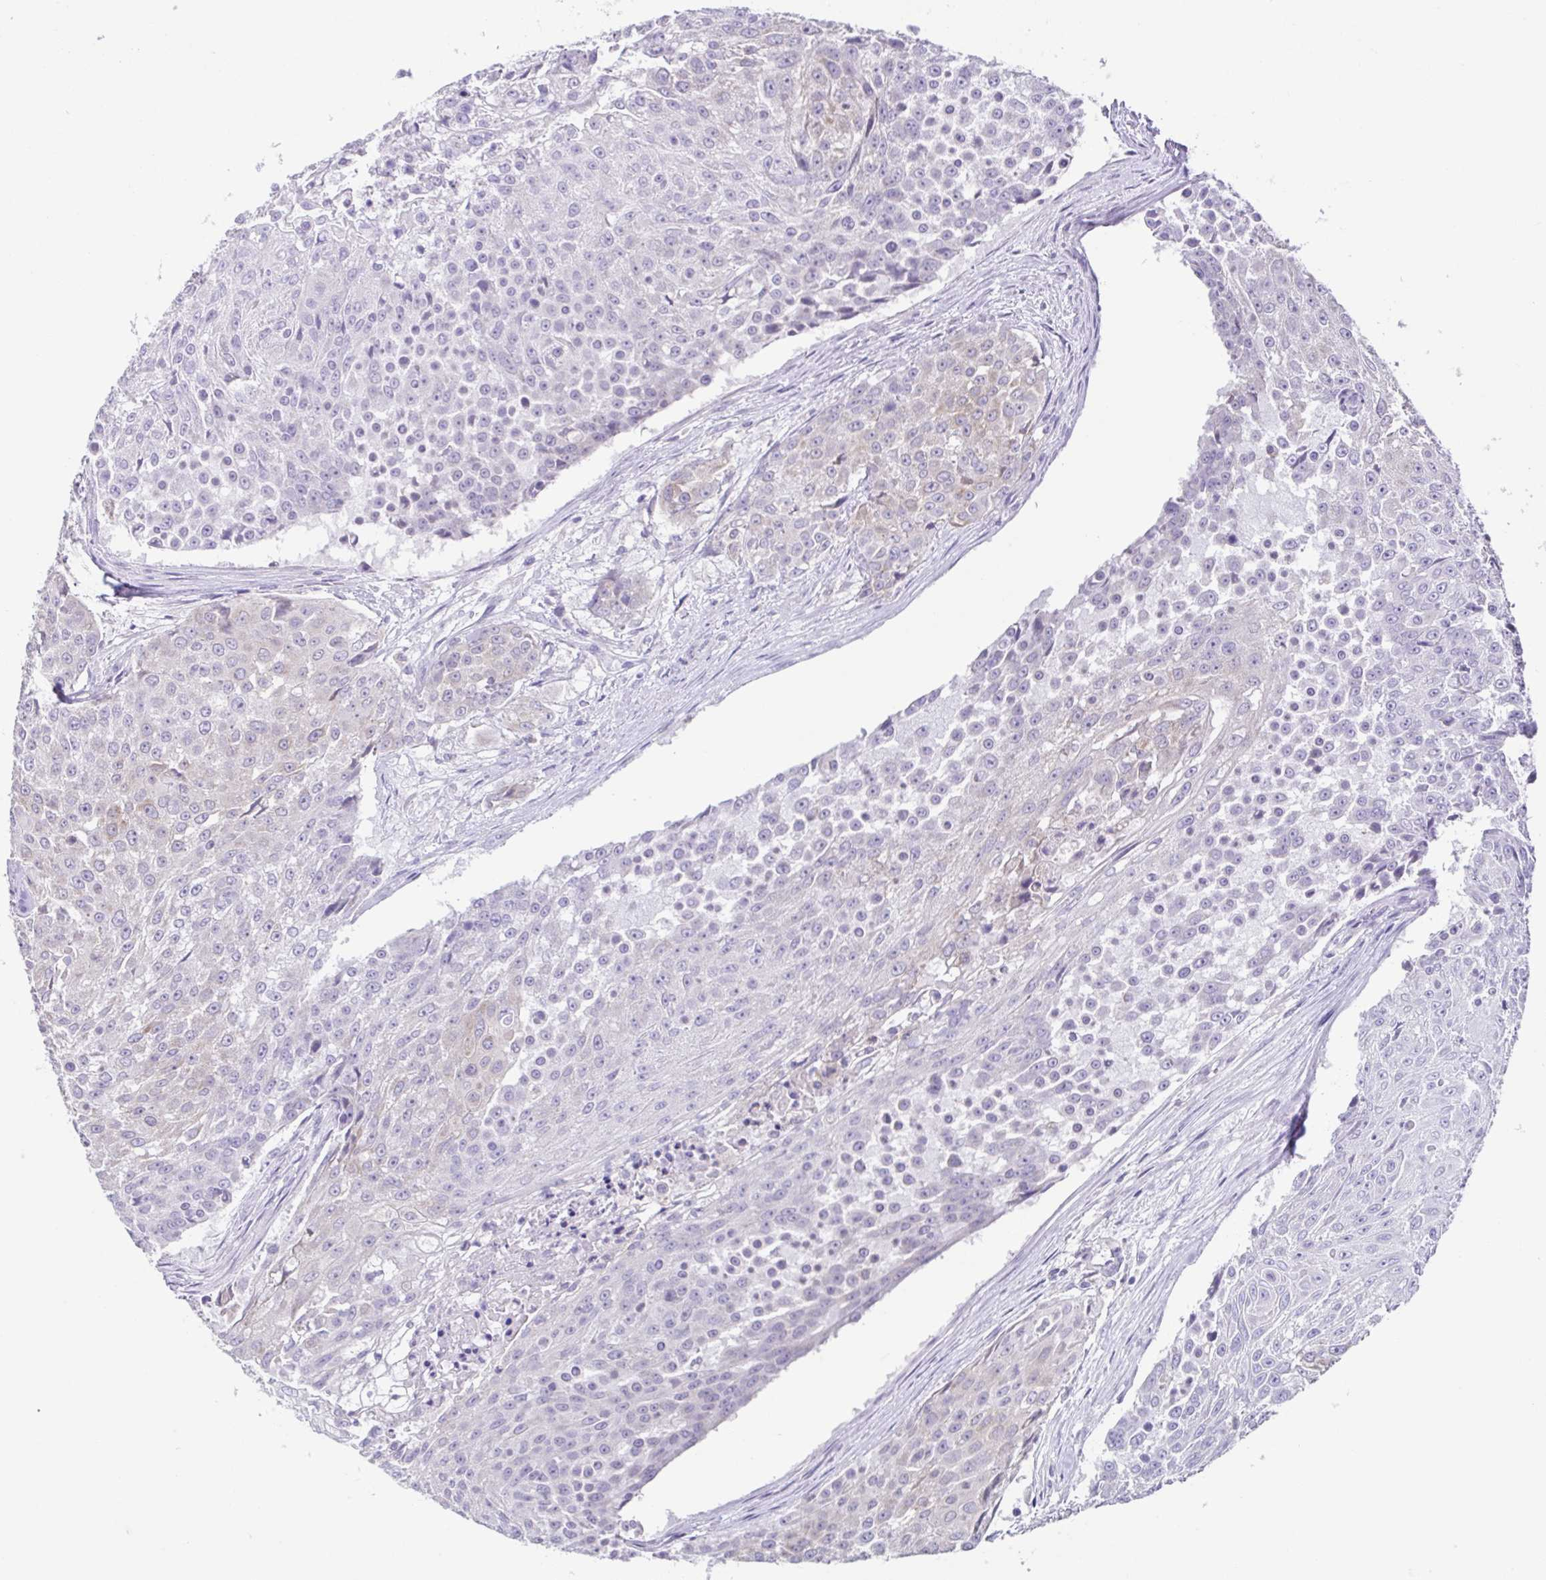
{"staining": {"intensity": "negative", "quantity": "none", "location": "none"}, "tissue": "urothelial cancer", "cell_type": "Tumor cells", "image_type": "cancer", "snomed": [{"axis": "morphology", "description": "Urothelial carcinoma, High grade"}, {"axis": "topography", "description": "Urinary bladder"}], "caption": "Micrograph shows no significant protein expression in tumor cells of urothelial cancer. The staining was performed using DAB (3,3'-diaminobenzidine) to visualize the protein expression in brown, while the nuclei were stained in blue with hematoxylin (Magnification: 20x).", "gene": "RDH11", "patient": {"sex": "female", "age": 63}}